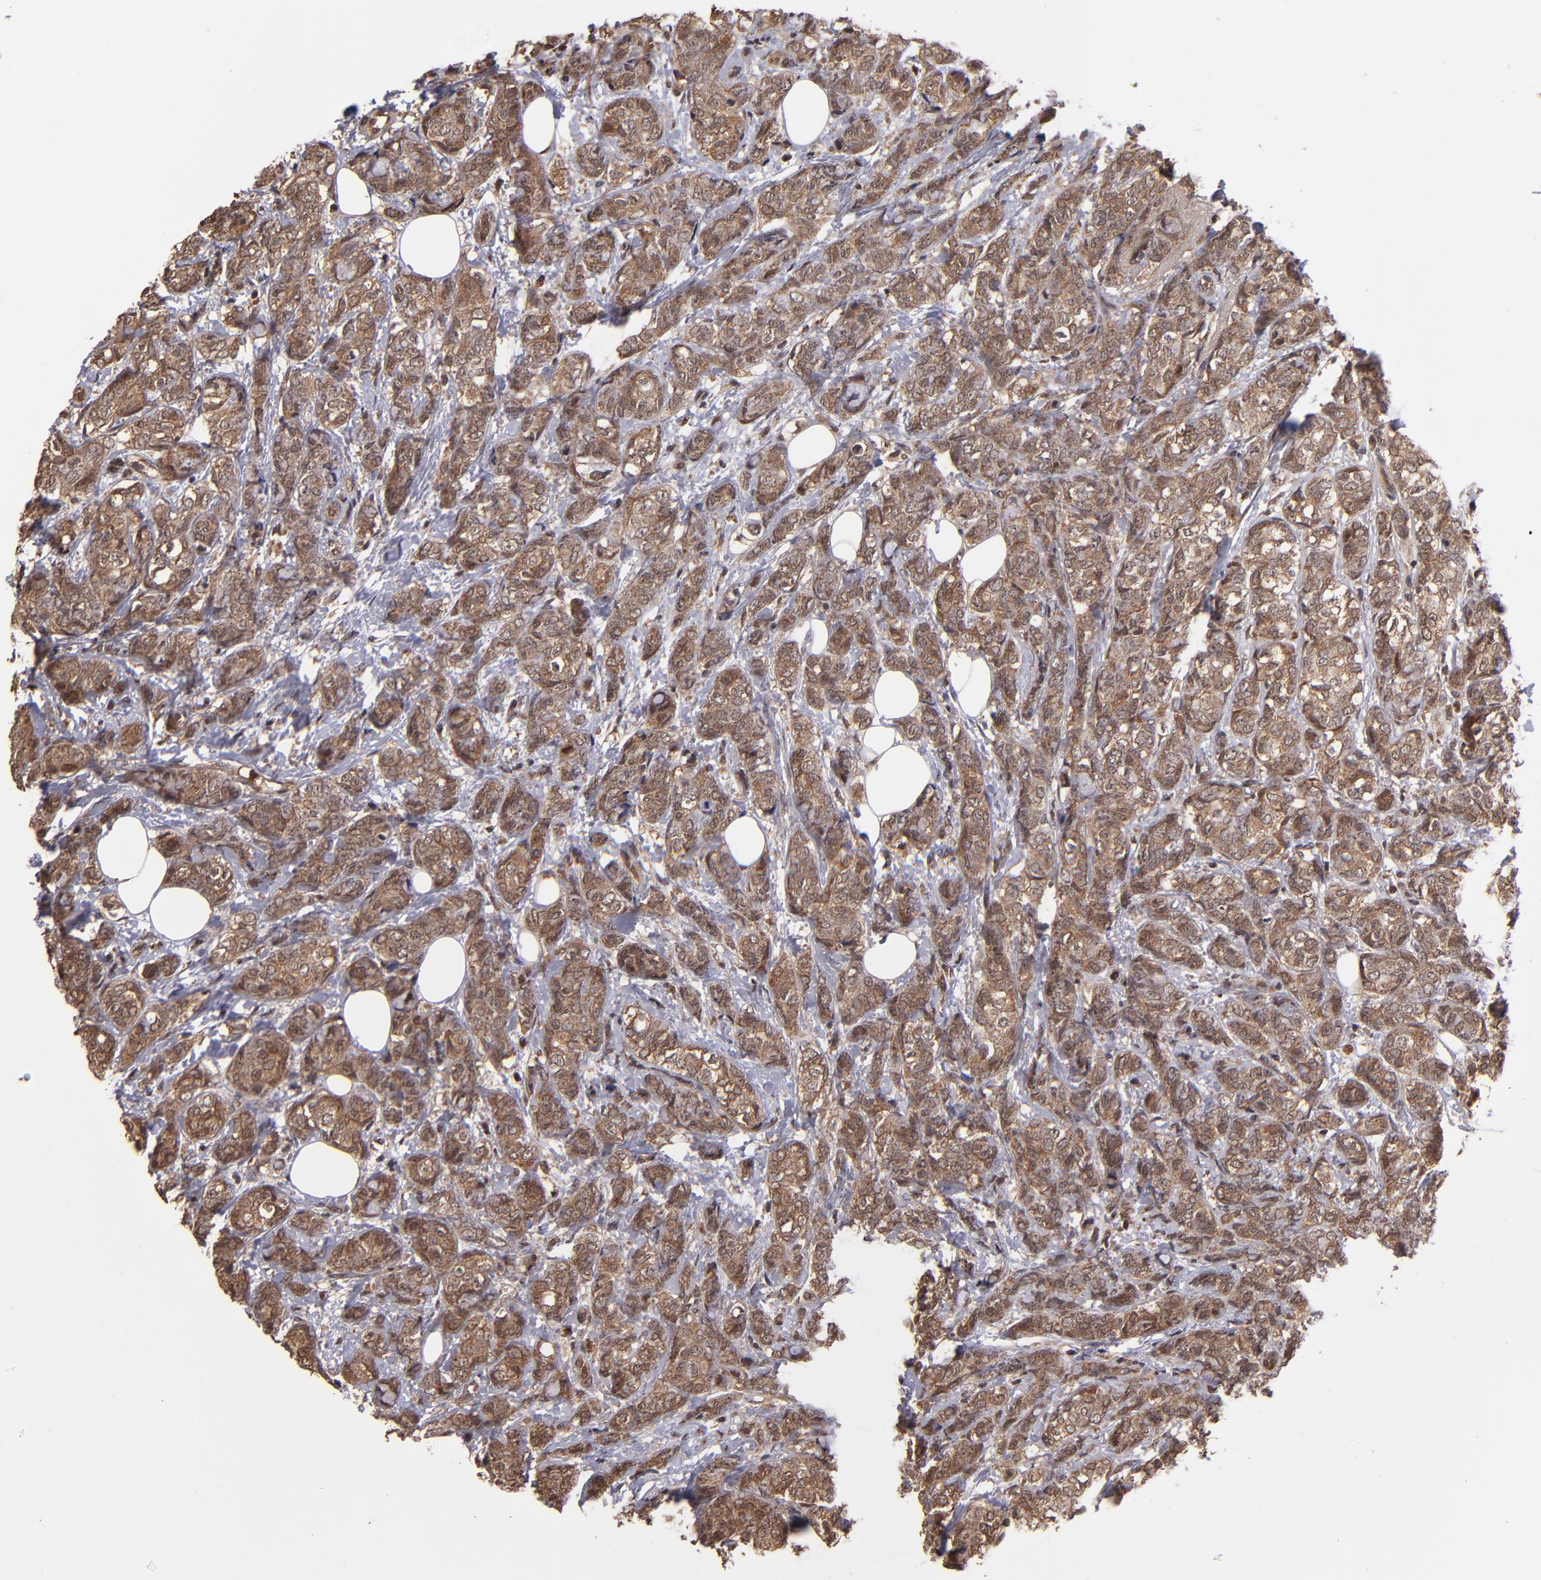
{"staining": {"intensity": "moderate", "quantity": ">75%", "location": "cytoplasmic/membranous"}, "tissue": "breast cancer", "cell_type": "Tumor cells", "image_type": "cancer", "snomed": [{"axis": "morphology", "description": "Lobular carcinoma"}, {"axis": "topography", "description": "Breast"}], "caption": "Breast cancer stained with DAB (3,3'-diaminobenzidine) IHC reveals medium levels of moderate cytoplasmic/membranous expression in about >75% of tumor cells.", "gene": "NFE2L2", "patient": {"sex": "female", "age": 60}}